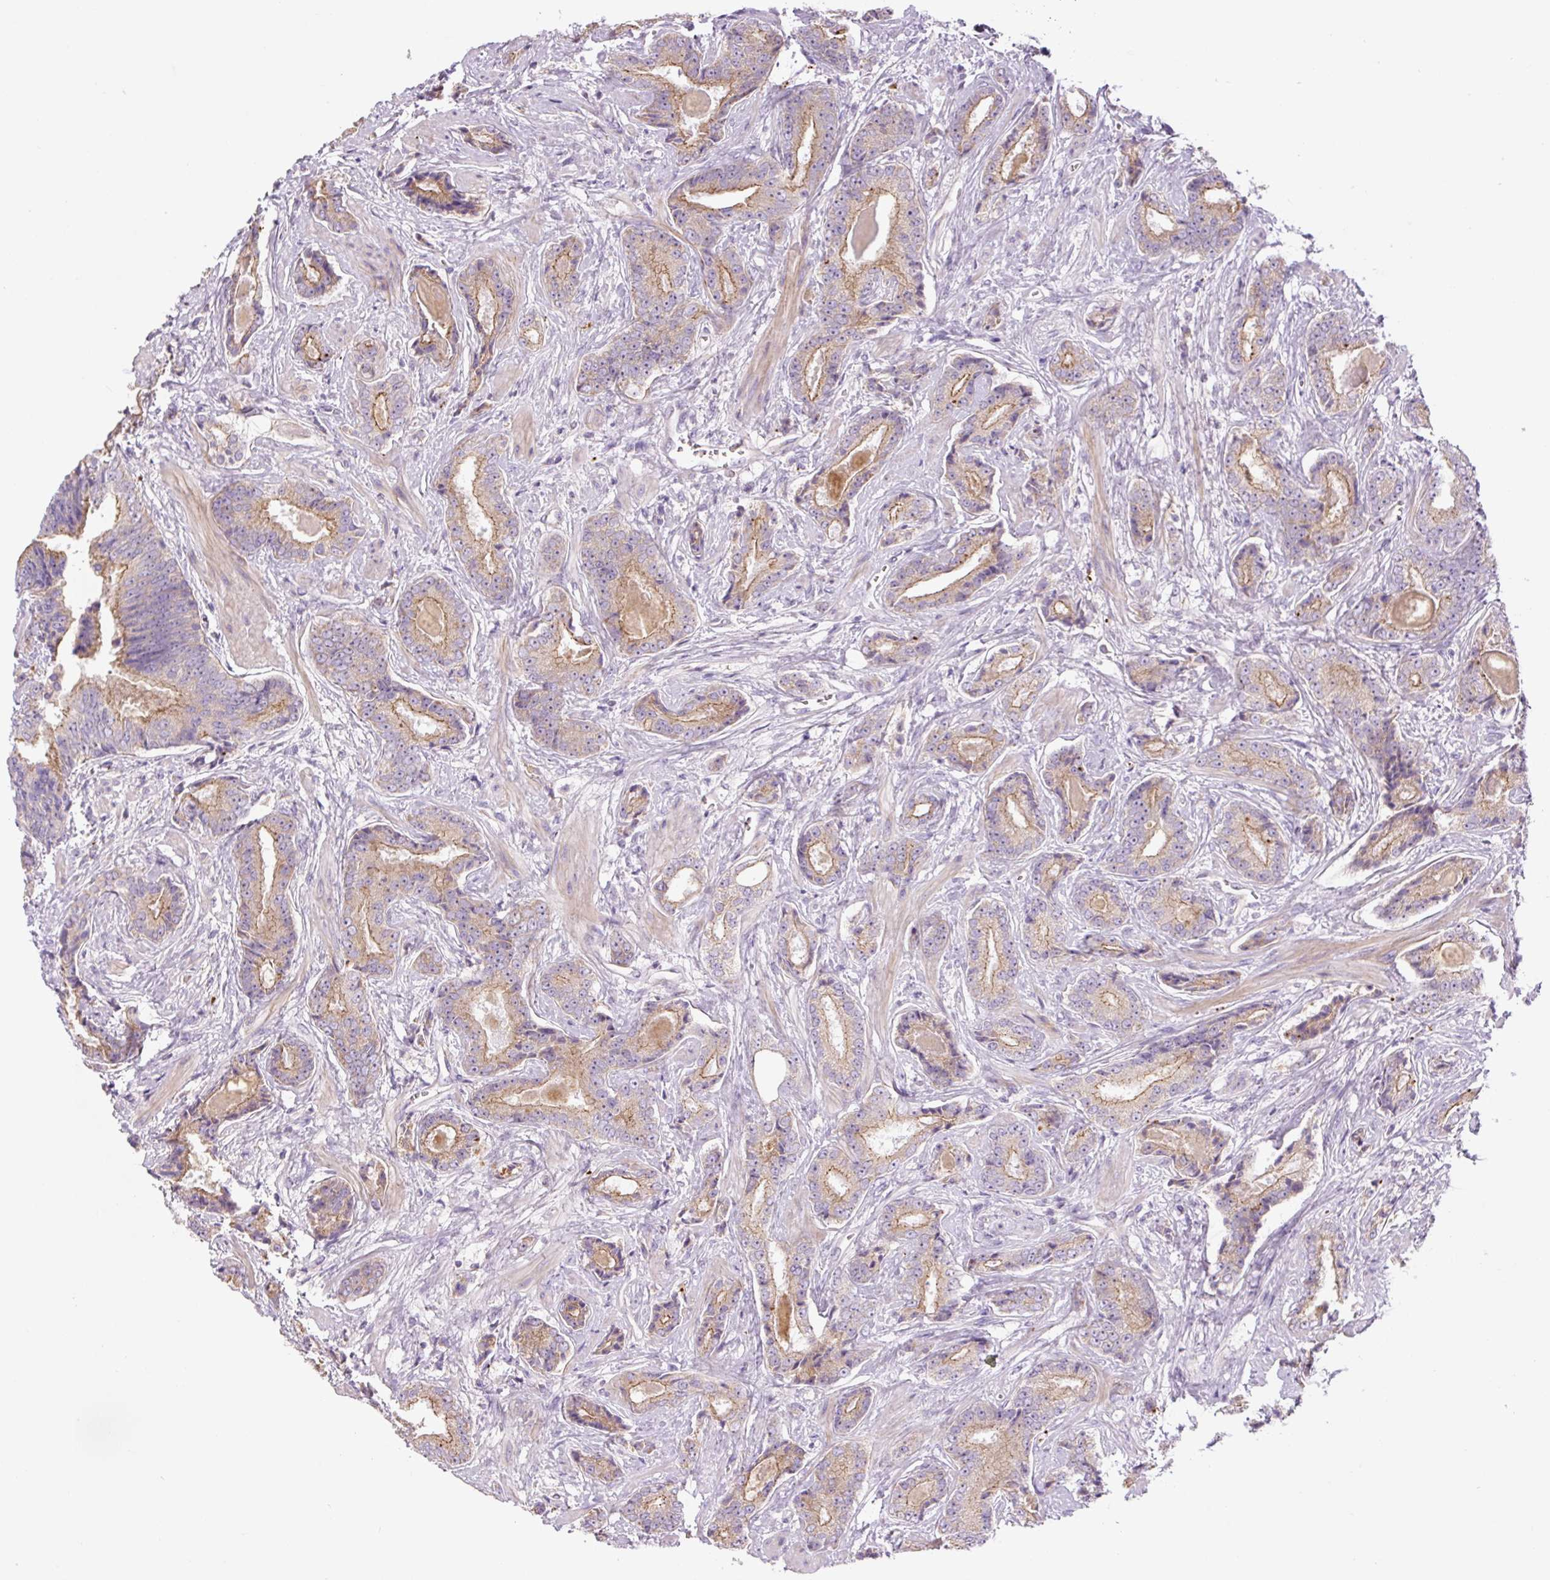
{"staining": {"intensity": "weak", "quantity": "25%-75%", "location": "cytoplasmic/membranous"}, "tissue": "prostate cancer", "cell_type": "Tumor cells", "image_type": "cancer", "snomed": [{"axis": "morphology", "description": "Adenocarcinoma, Low grade"}, {"axis": "topography", "description": "Prostate"}], "caption": "Immunohistochemical staining of prostate low-grade adenocarcinoma demonstrates low levels of weak cytoplasmic/membranous positivity in approximately 25%-75% of tumor cells. (Brightfield microscopy of DAB IHC at high magnification).", "gene": "CCNI2", "patient": {"sex": "male", "age": 62}}